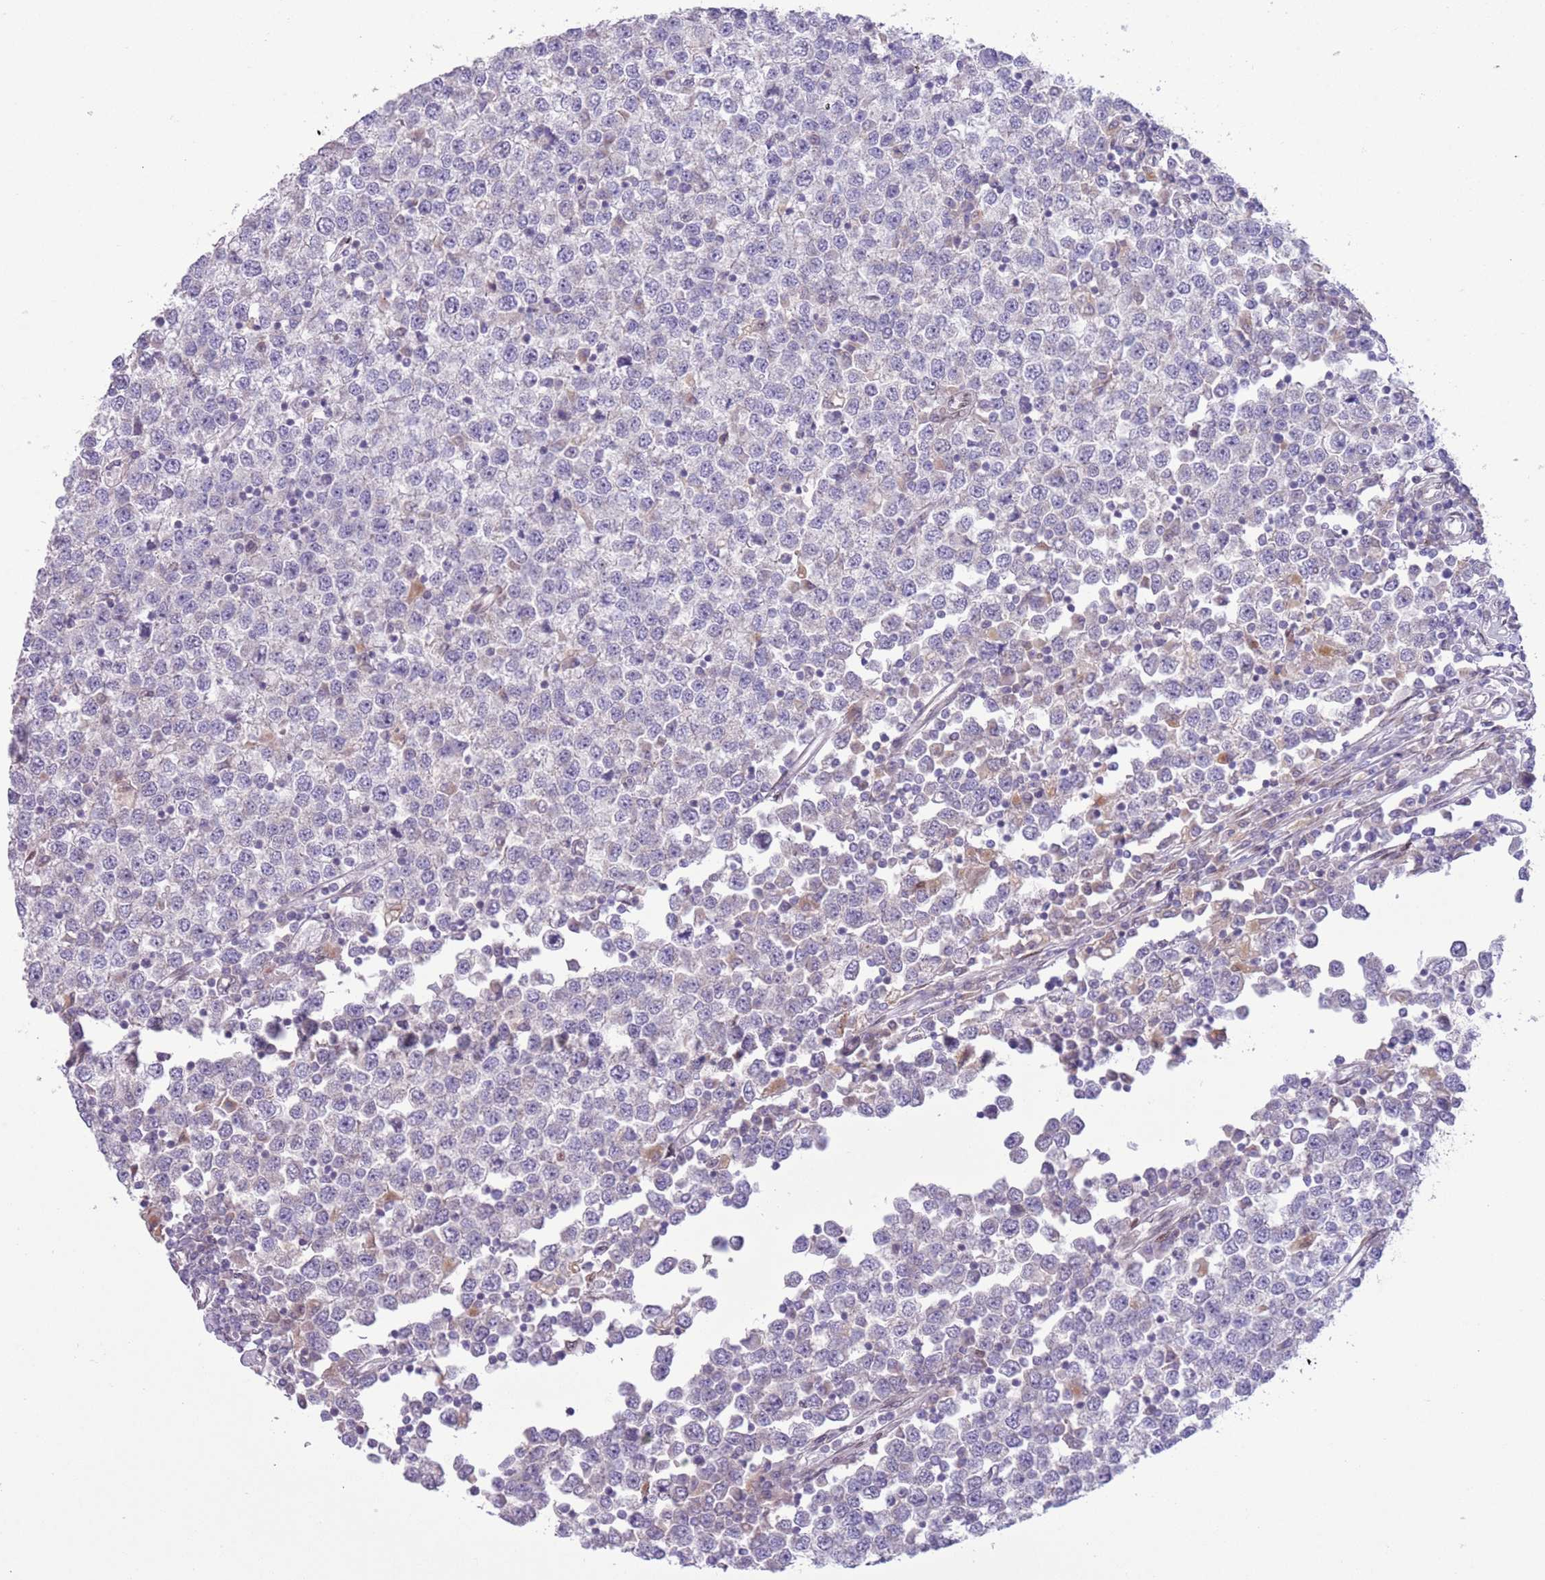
{"staining": {"intensity": "negative", "quantity": "none", "location": "none"}, "tissue": "testis cancer", "cell_type": "Tumor cells", "image_type": "cancer", "snomed": [{"axis": "morphology", "description": "Seminoma, NOS"}, {"axis": "topography", "description": "Testis"}], "caption": "This is an immunohistochemistry micrograph of human testis seminoma. There is no staining in tumor cells.", "gene": "CCND2", "patient": {"sex": "male", "age": 65}}